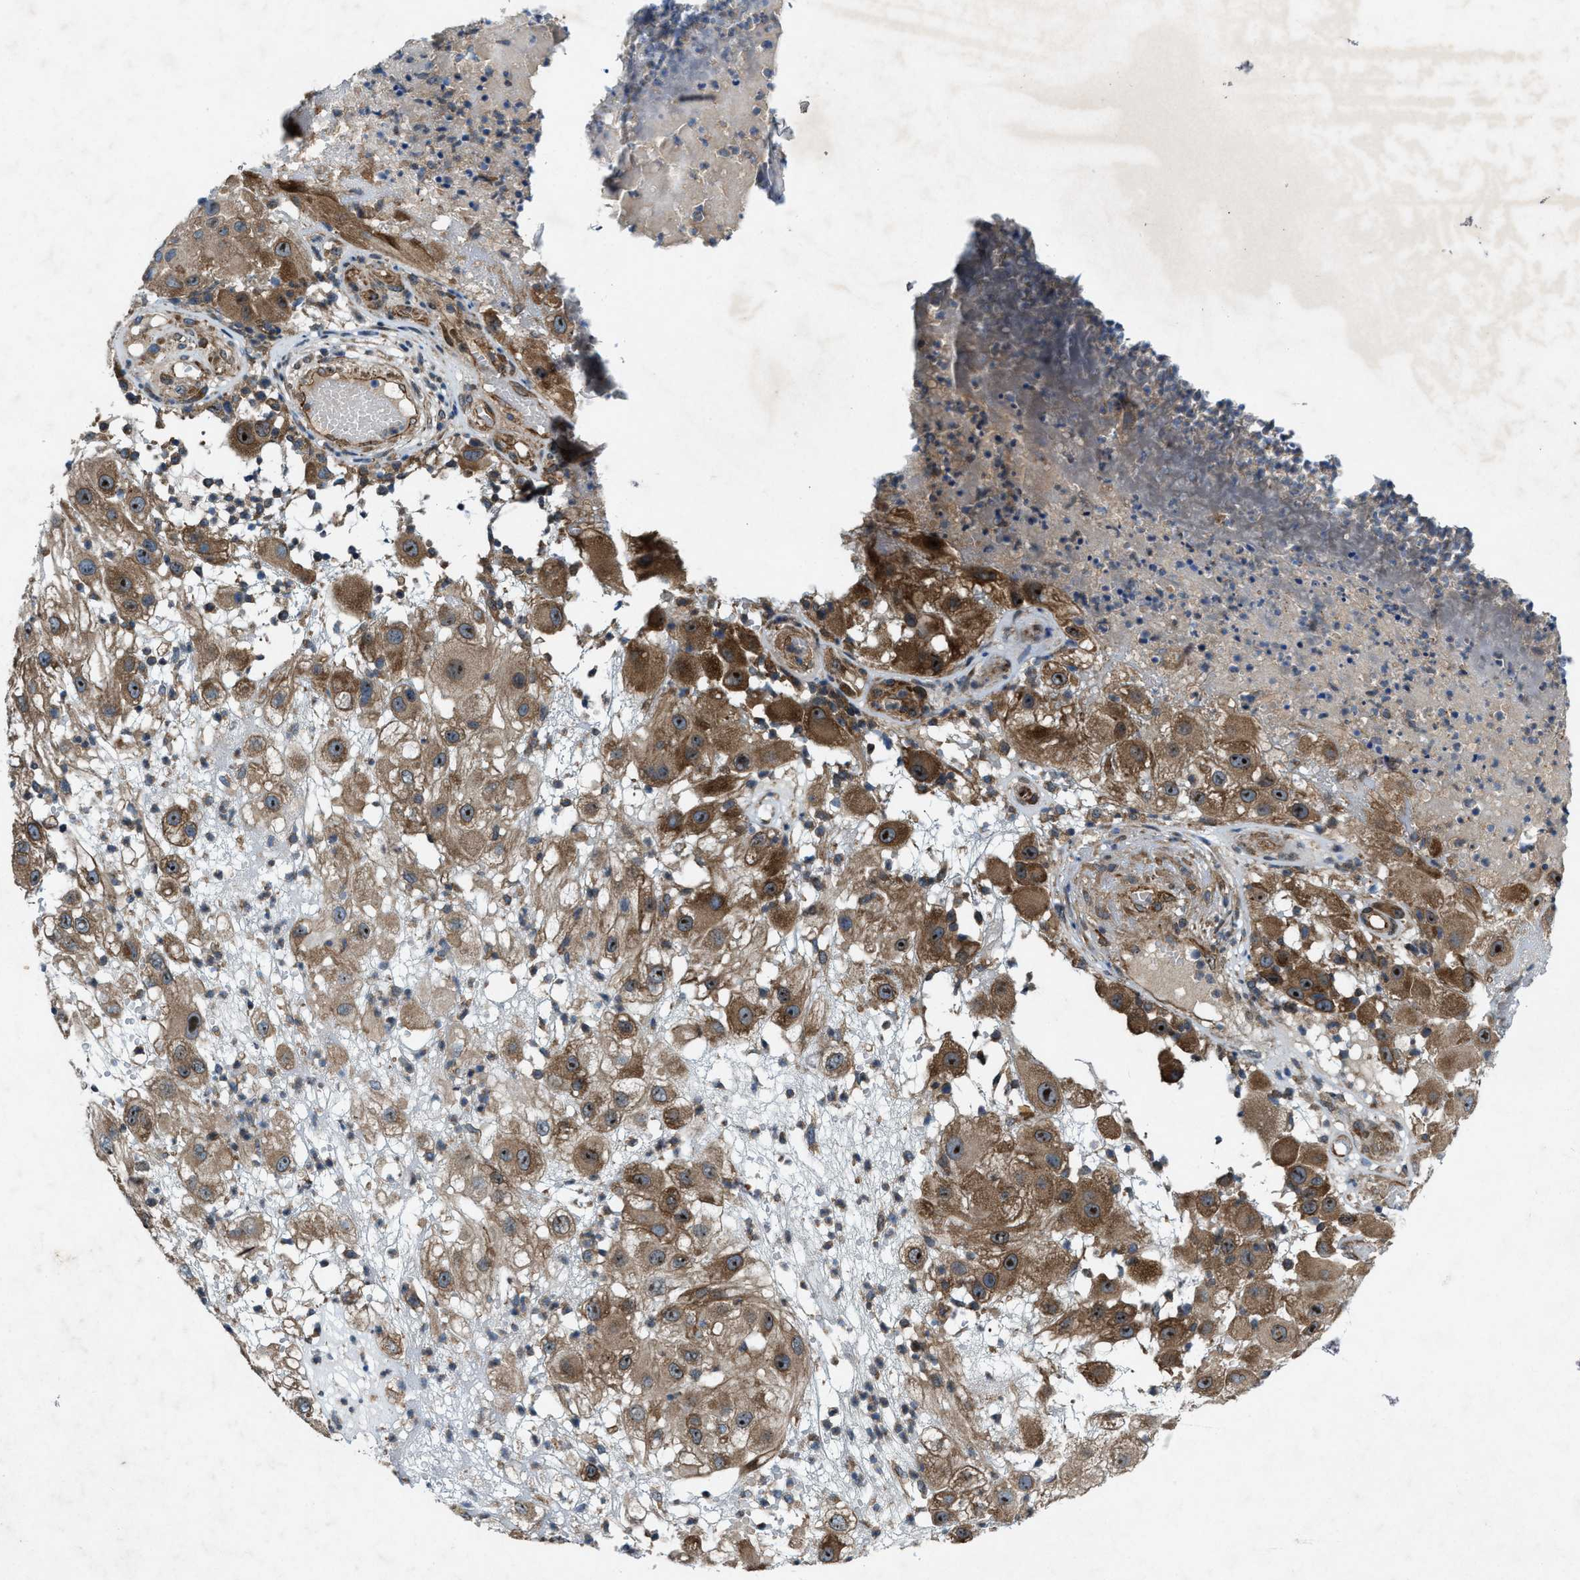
{"staining": {"intensity": "moderate", "quantity": ">75%", "location": "cytoplasmic/membranous,nuclear"}, "tissue": "melanoma", "cell_type": "Tumor cells", "image_type": "cancer", "snomed": [{"axis": "morphology", "description": "Malignant melanoma, NOS"}, {"axis": "topography", "description": "Skin"}], "caption": "Tumor cells display medium levels of moderate cytoplasmic/membranous and nuclear positivity in approximately >75% of cells in malignant melanoma.", "gene": "URGCP", "patient": {"sex": "female", "age": 81}}